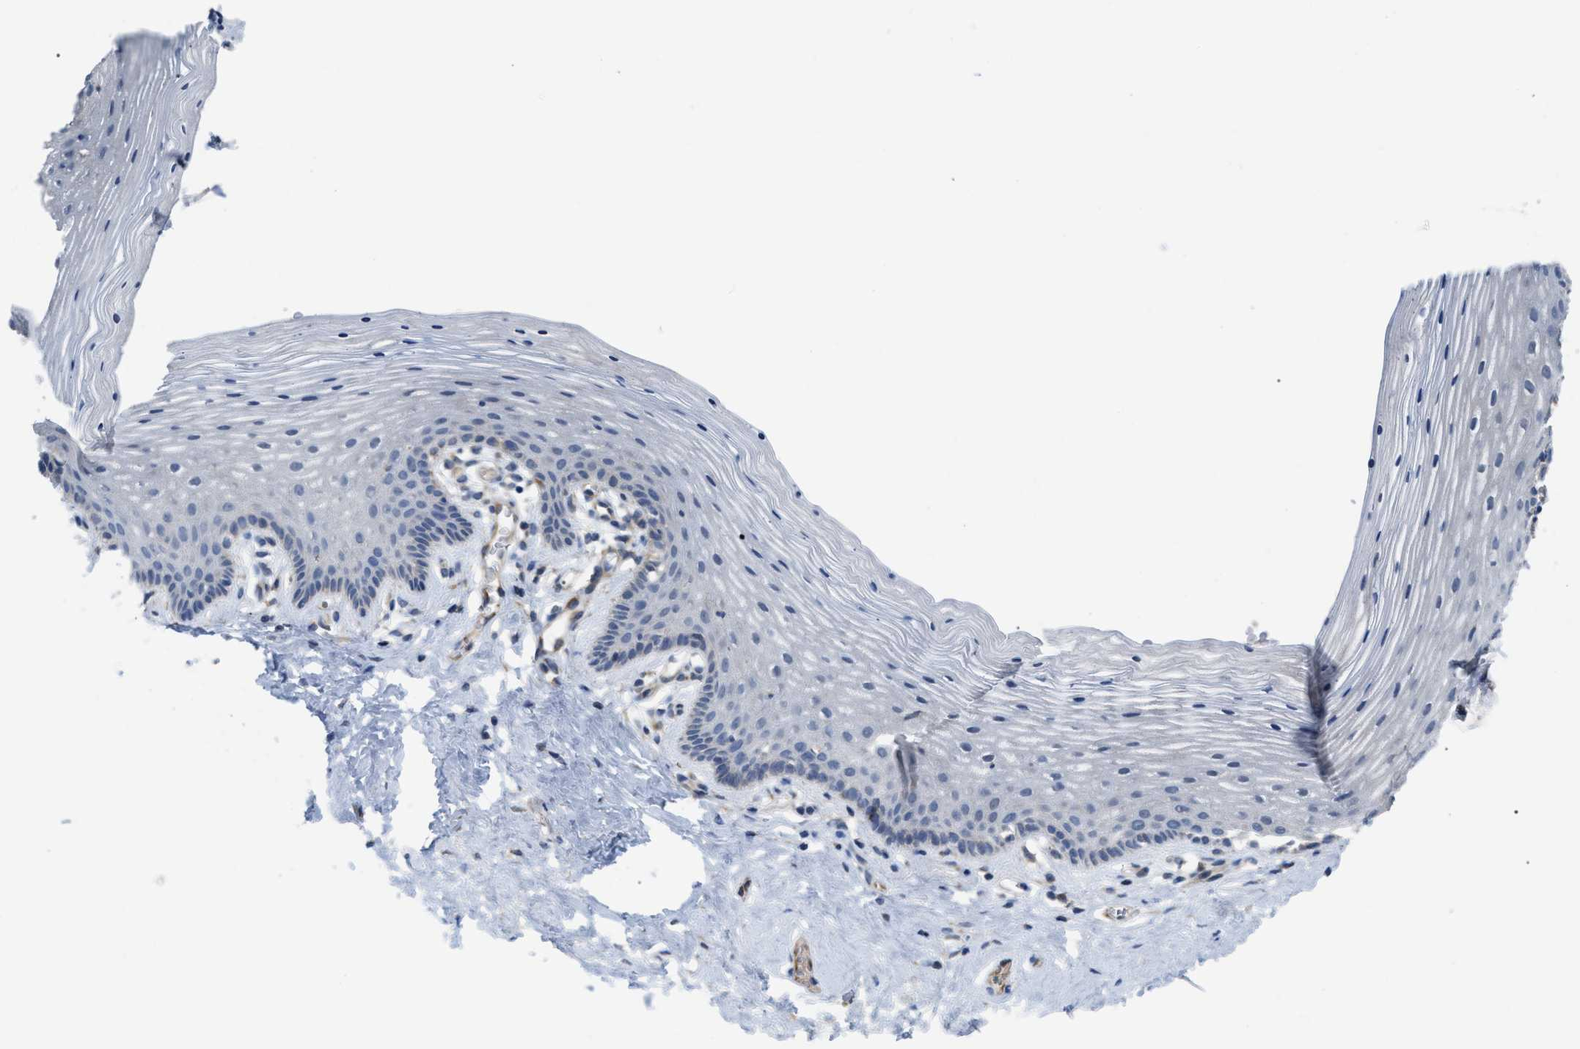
{"staining": {"intensity": "negative", "quantity": "none", "location": "none"}, "tissue": "vagina", "cell_type": "Squamous epithelial cells", "image_type": "normal", "snomed": [{"axis": "morphology", "description": "Normal tissue, NOS"}, {"axis": "topography", "description": "Vagina"}], "caption": "The photomicrograph reveals no significant expression in squamous epithelial cells of vagina.", "gene": "DHX58", "patient": {"sex": "female", "age": 32}}